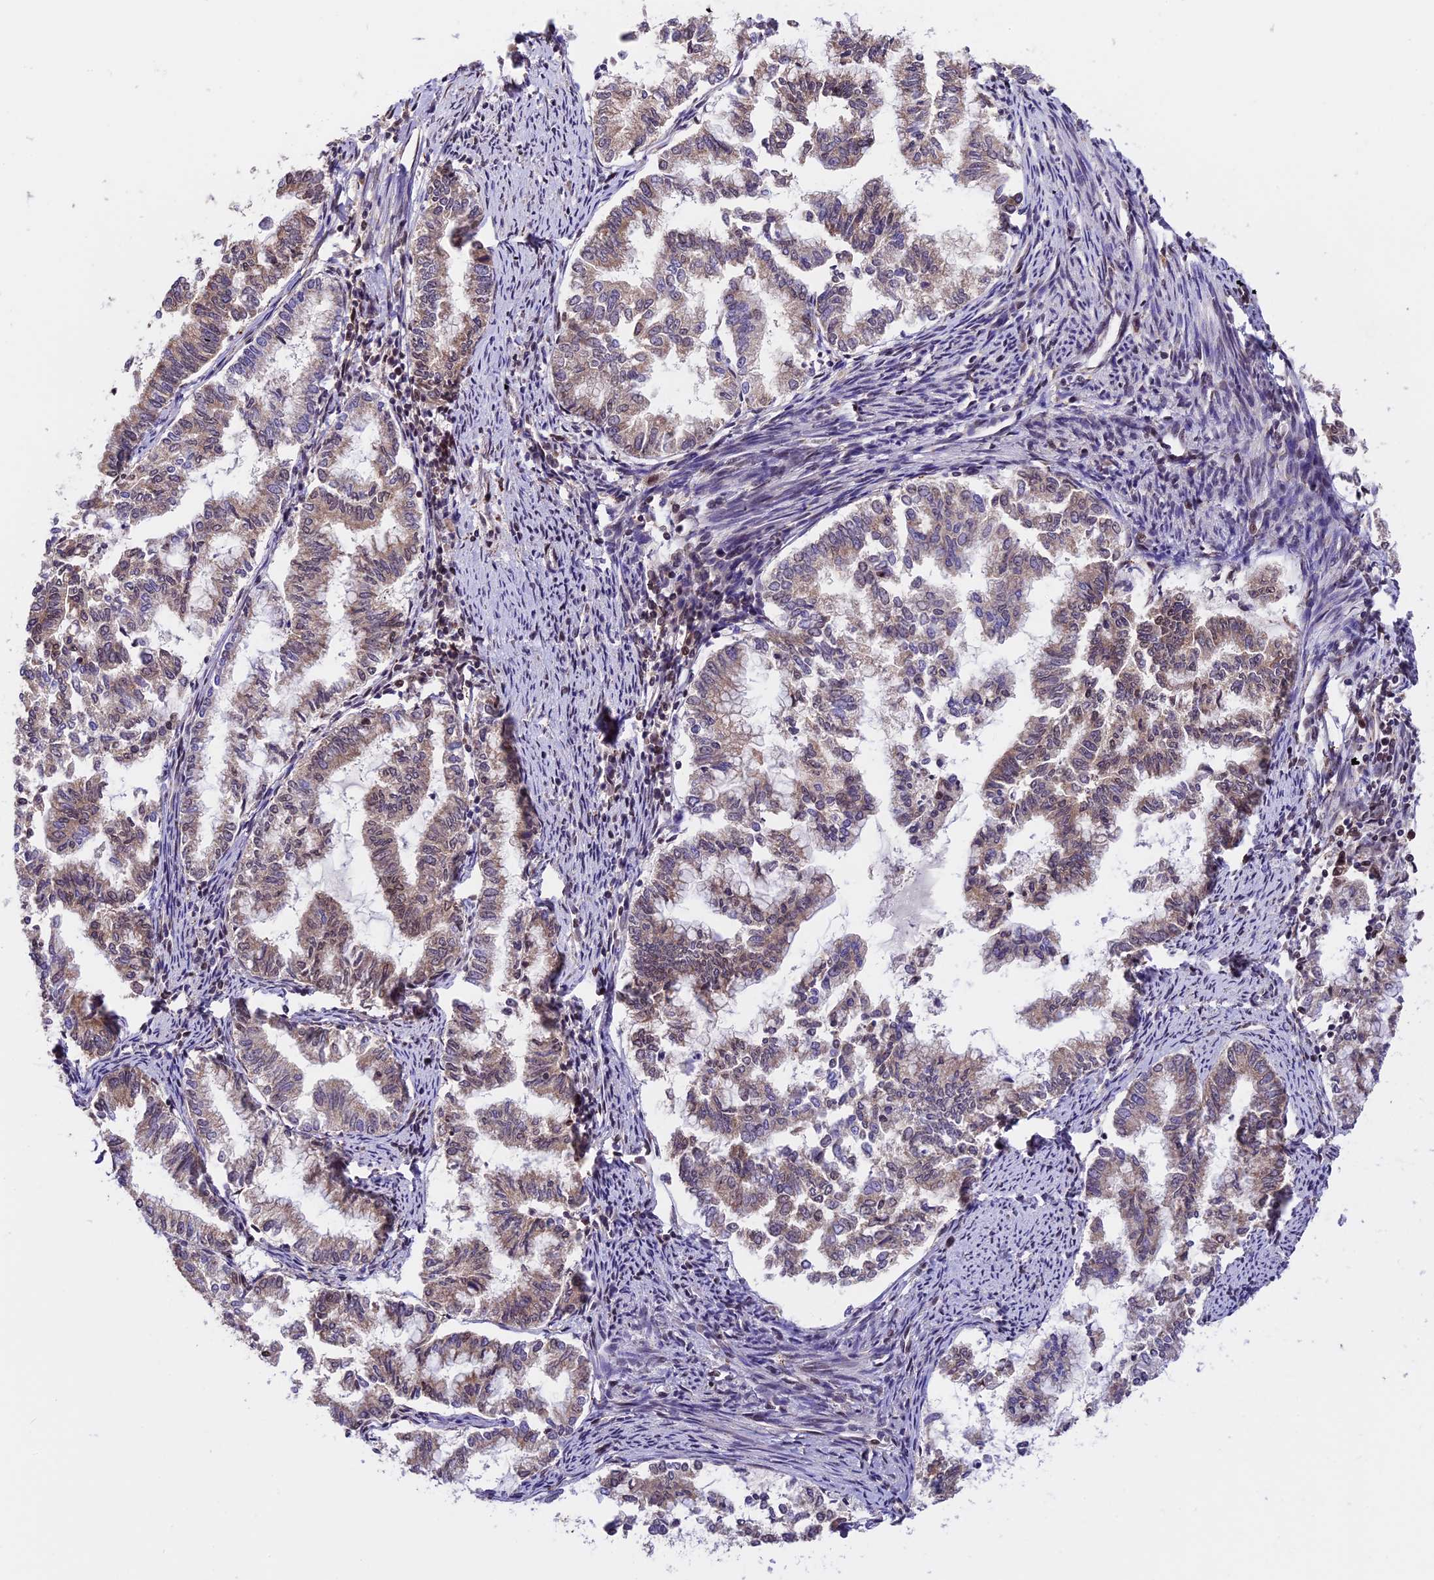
{"staining": {"intensity": "weak", "quantity": ">75%", "location": "cytoplasmic/membranous,nuclear"}, "tissue": "endometrial cancer", "cell_type": "Tumor cells", "image_type": "cancer", "snomed": [{"axis": "morphology", "description": "Adenocarcinoma, NOS"}, {"axis": "topography", "description": "Endometrium"}], "caption": "Immunohistochemical staining of adenocarcinoma (endometrial) shows low levels of weak cytoplasmic/membranous and nuclear staining in approximately >75% of tumor cells.", "gene": "RAMAC", "patient": {"sex": "female", "age": 79}}